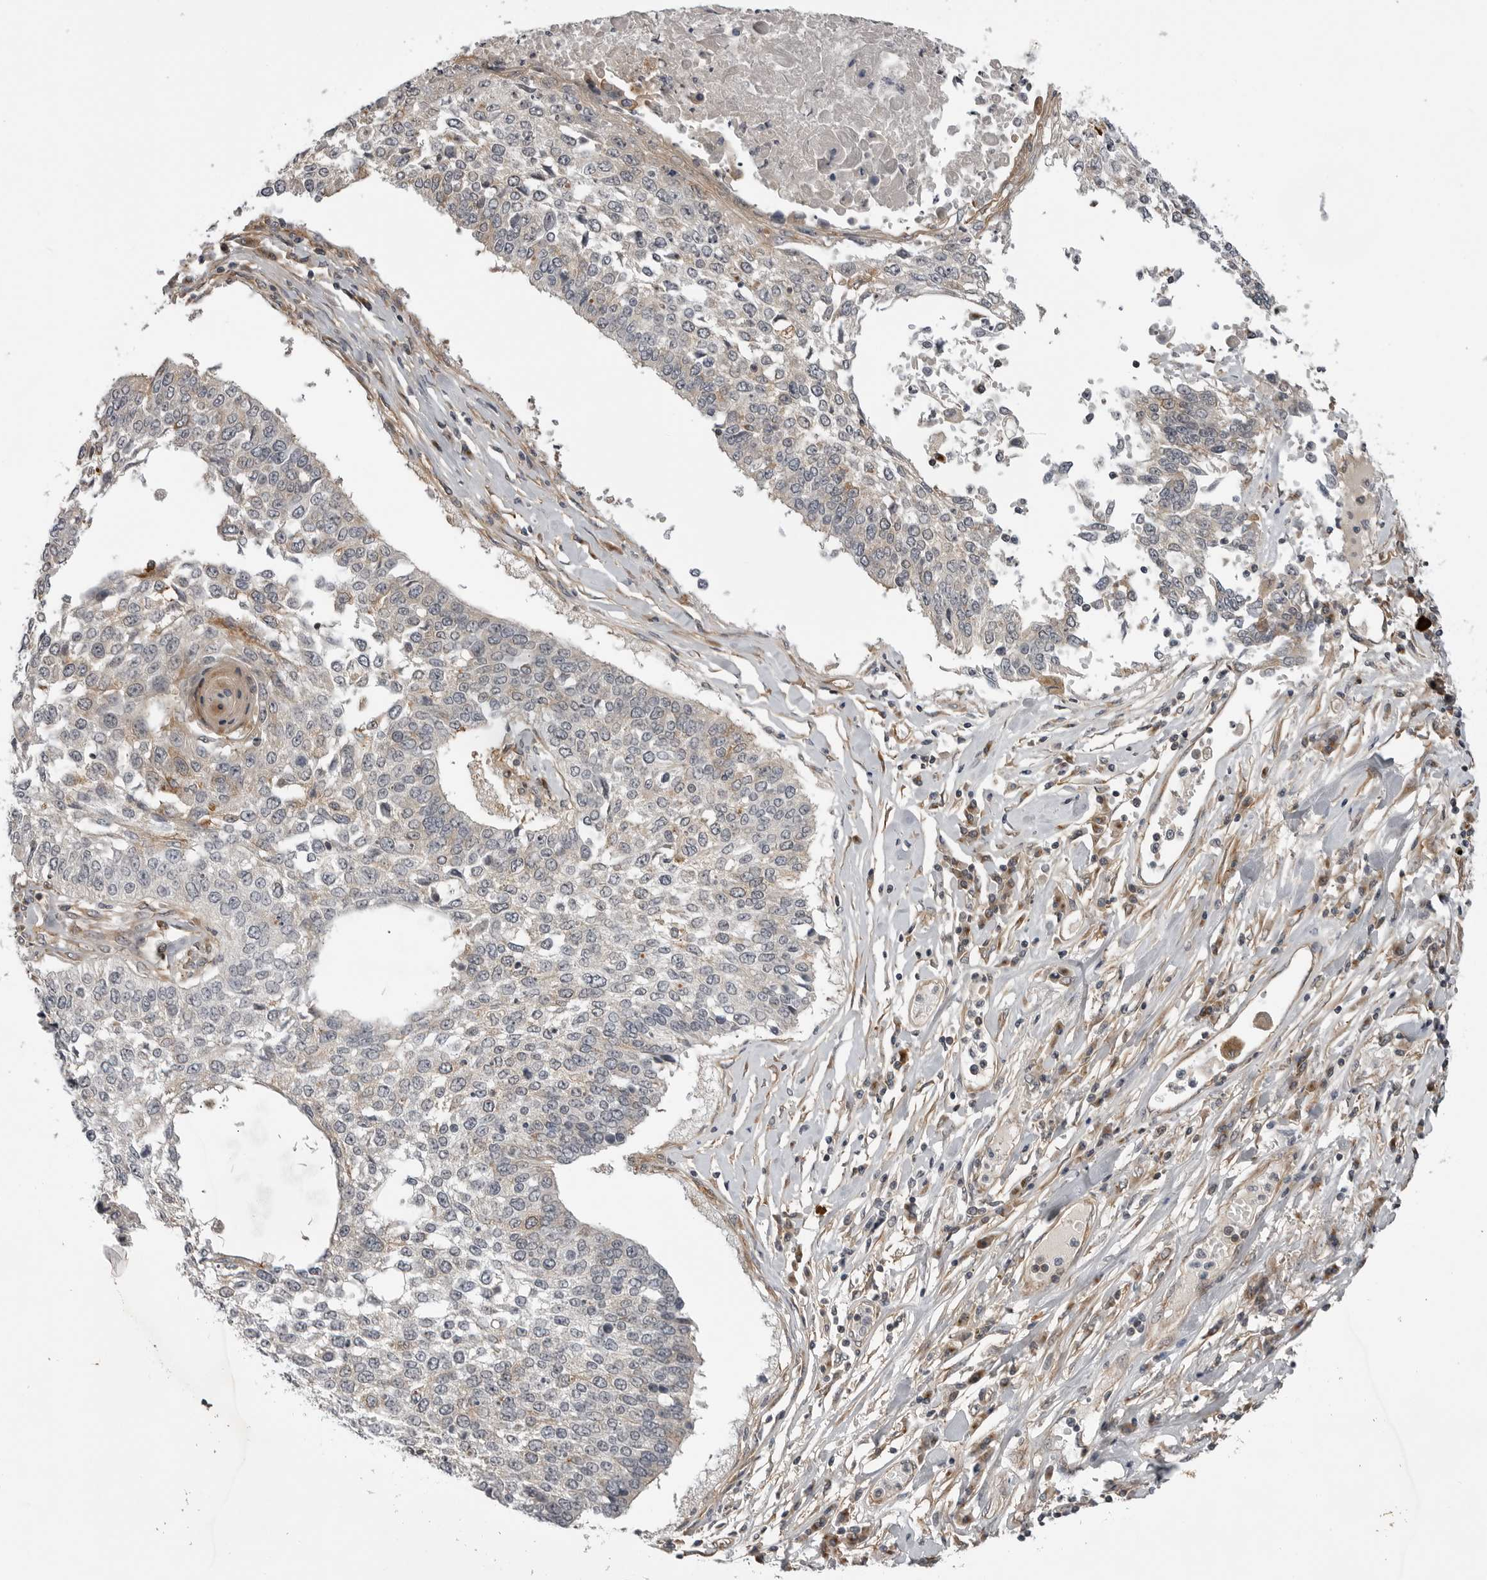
{"staining": {"intensity": "negative", "quantity": "none", "location": "none"}, "tissue": "lung cancer", "cell_type": "Tumor cells", "image_type": "cancer", "snomed": [{"axis": "morphology", "description": "Normal tissue, NOS"}, {"axis": "morphology", "description": "Squamous cell carcinoma, NOS"}, {"axis": "topography", "description": "Cartilage tissue"}, {"axis": "topography", "description": "Bronchus"}, {"axis": "topography", "description": "Lung"}, {"axis": "topography", "description": "Peripheral nerve tissue"}], "caption": "This is a micrograph of IHC staining of lung squamous cell carcinoma, which shows no positivity in tumor cells. (DAB (3,3'-diaminobenzidine) immunohistochemistry, high magnification).", "gene": "LRRC45", "patient": {"sex": "female", "age": 49}}